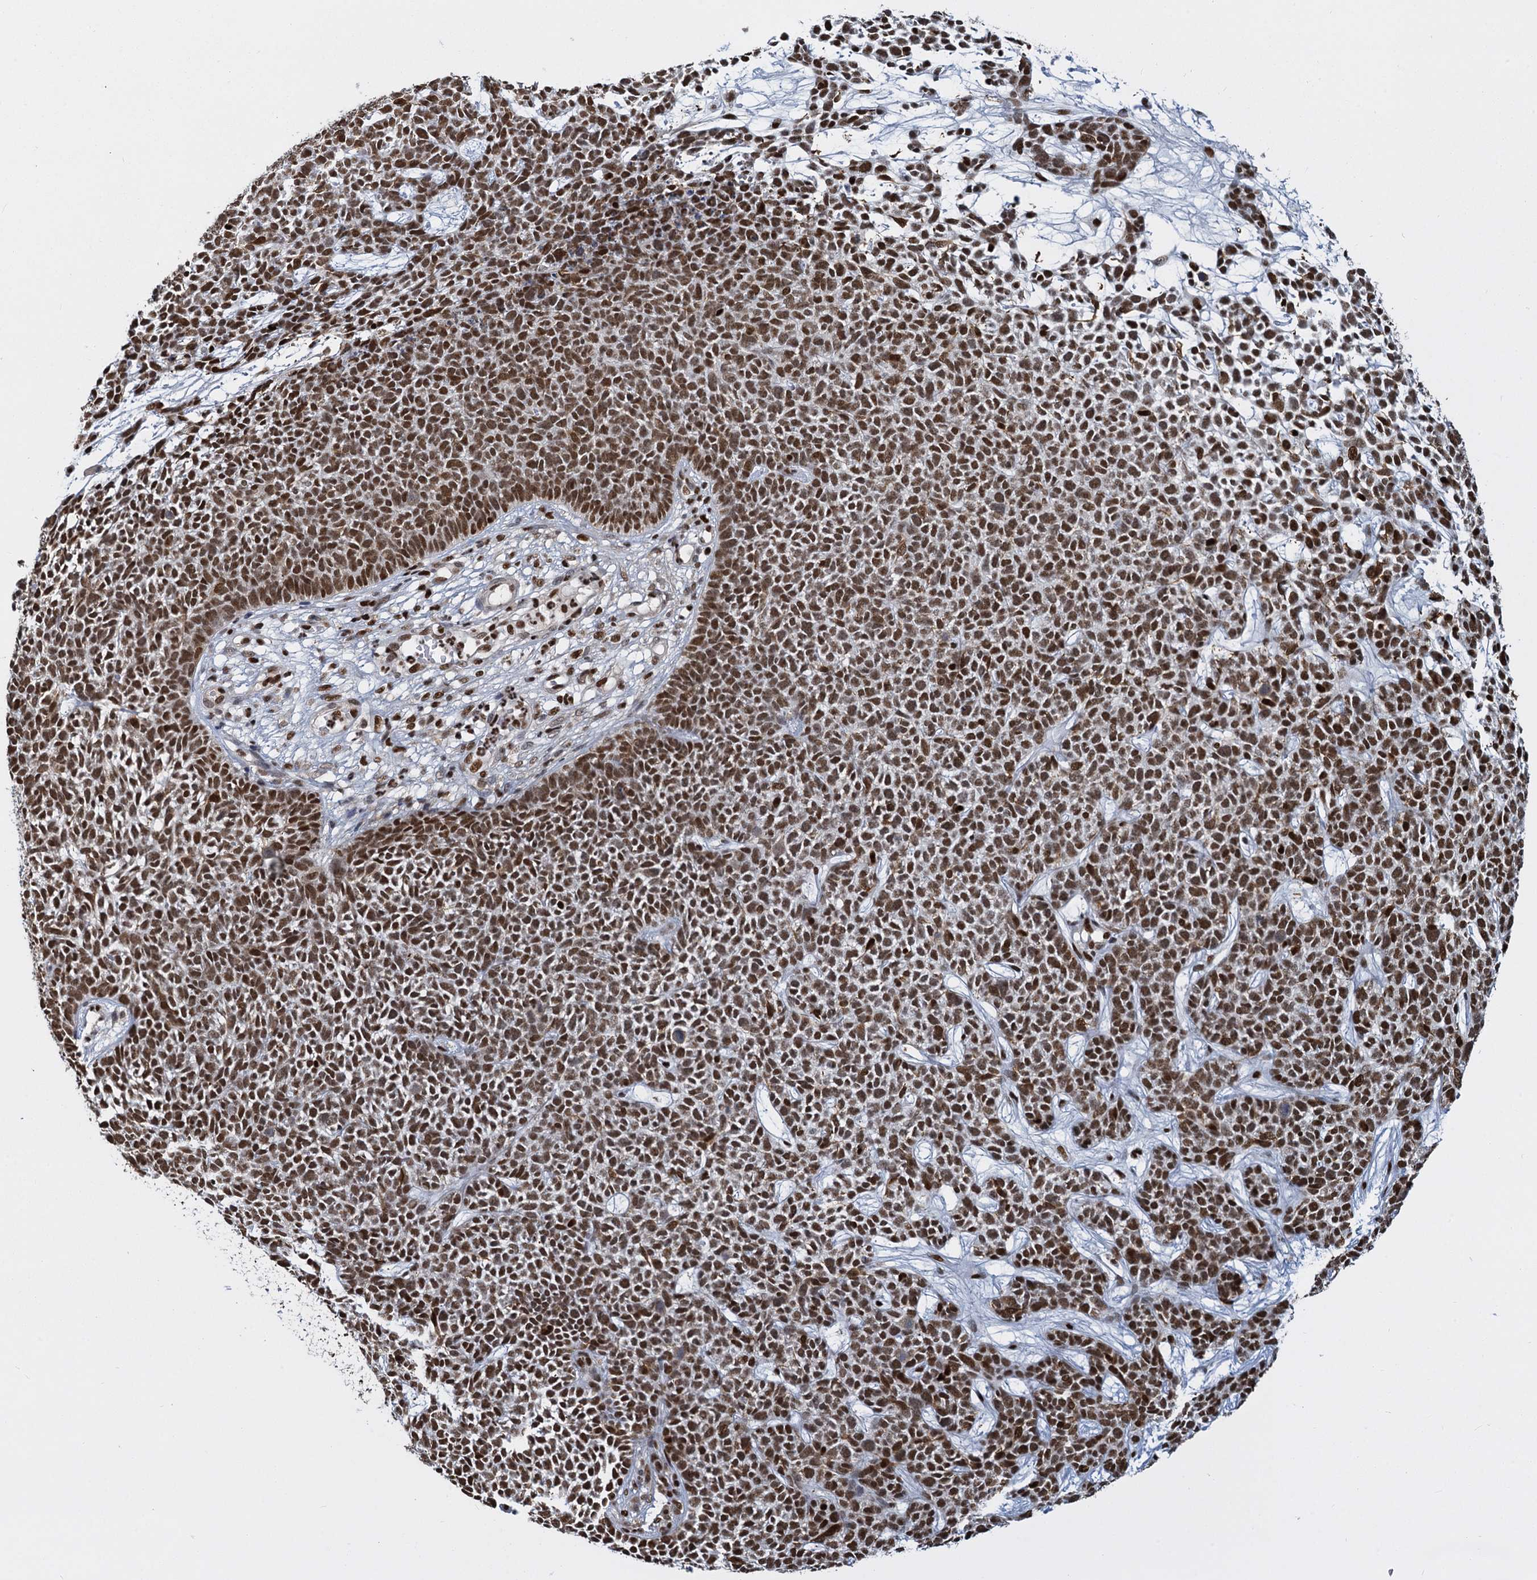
{"staining": {"intensity": "strong", "quantity": ">75%", "location": "nuclear"}, "tissue": "skin cancer", "cell_type": "Tumor cells", "image_type": "cancer", "snomed": [{"axis": "morphology", "description": "Basal cell carcinoma"}, {"axis": "topography", "description": "Skin"}], "caption": "Skin cancer tissue displays strong nuclear positivity in about >75% of tumor cells", "gene": "DCPS", "patient": {"sex": "female", "age": 84}}